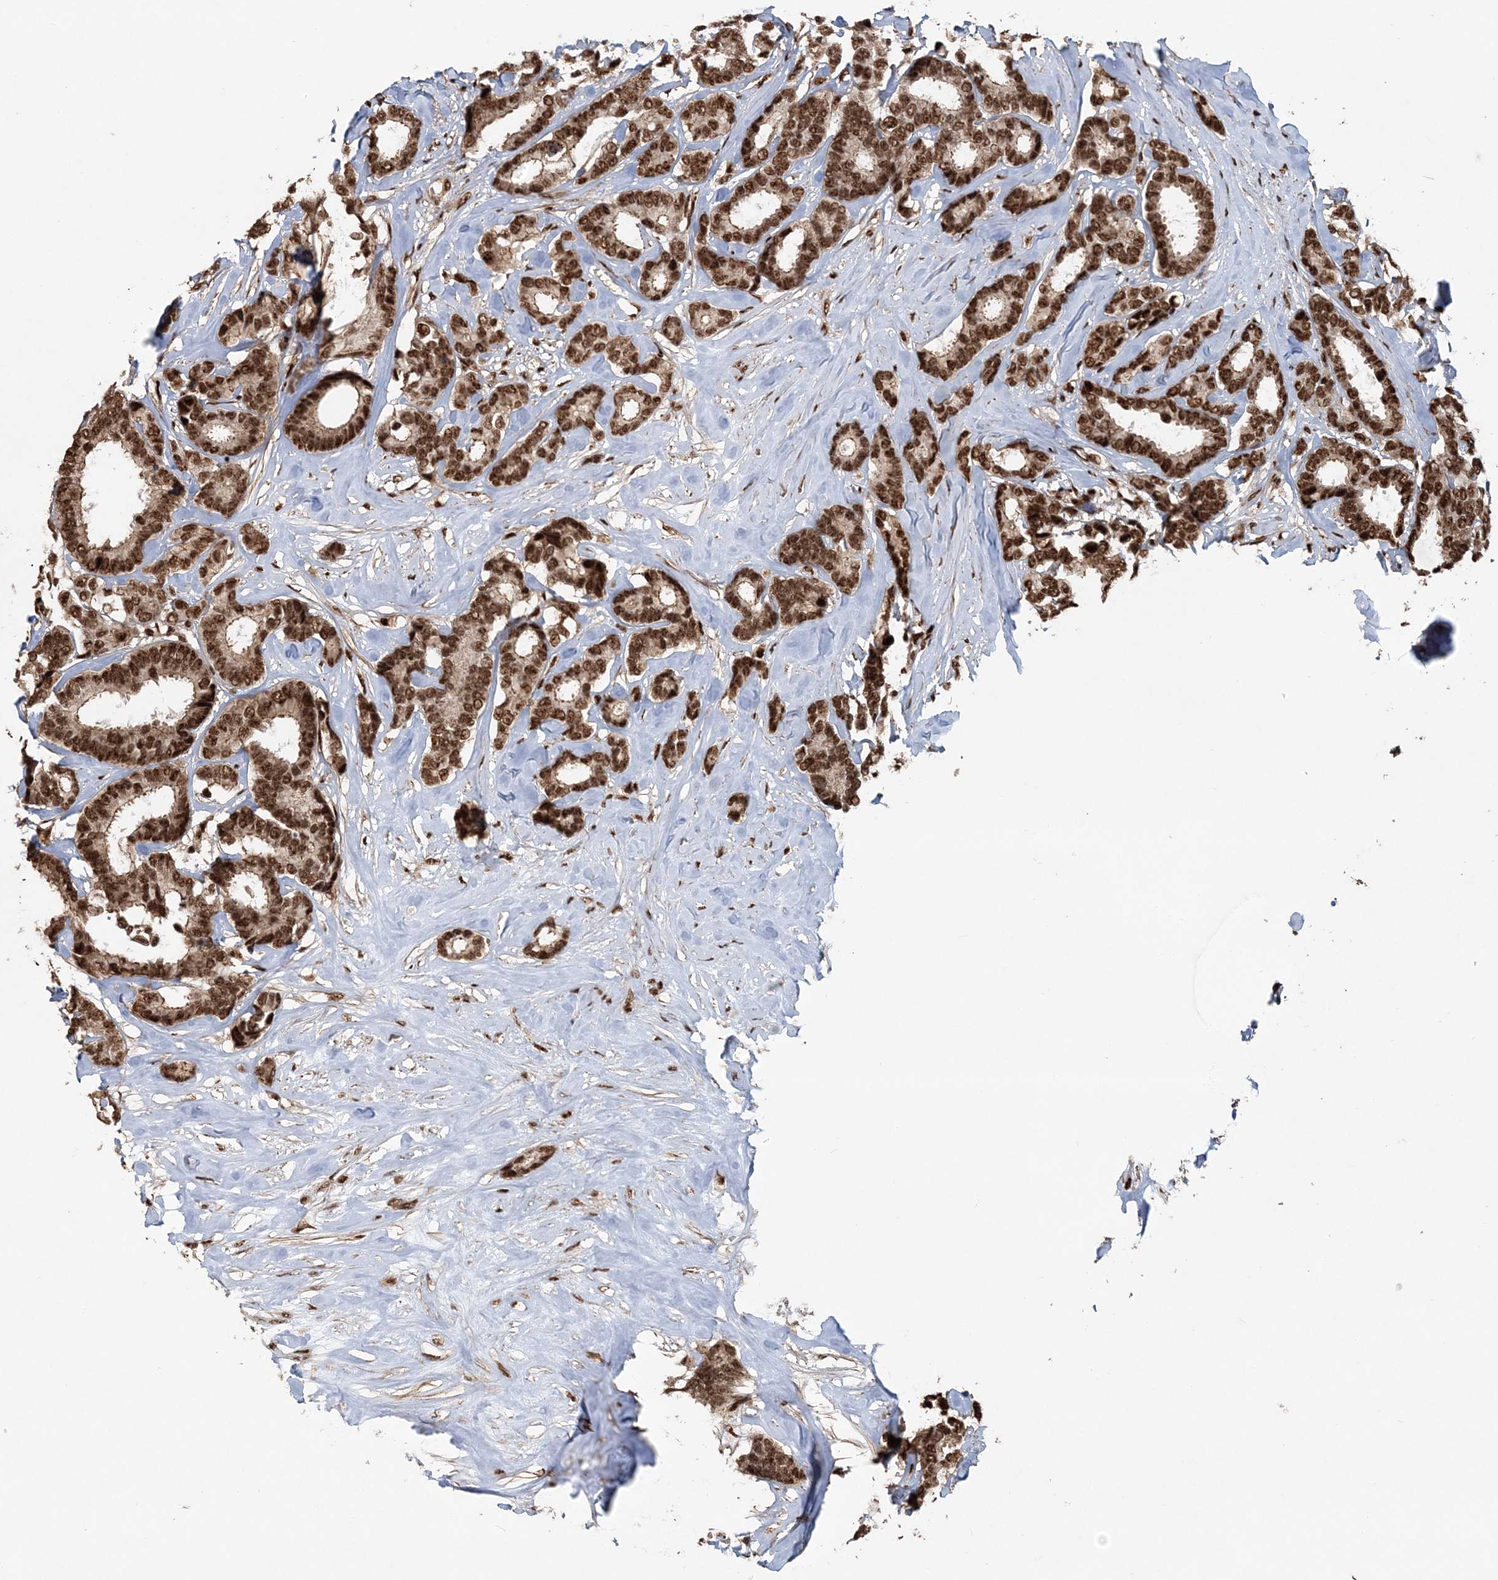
{"staining": {"intensity": "strong", "quantity": ">75%", "location": "nuclear"}, "tissue": "breast cancer", "cell_type": "Tumor cells", "image_type": "cancer", "snomed": [{"axis": "morphology", "description": "Duct carcinoma"}, {"axis": "topography", "description": "Breast"}], "caption": "The immunohistochemical stain highlights strong nuclear staining in tumor cells of invasive ductal carcinoma (breast) tissue.", "gene": "EXOSC8", "patient": {"sex": "female", "age": 87}}